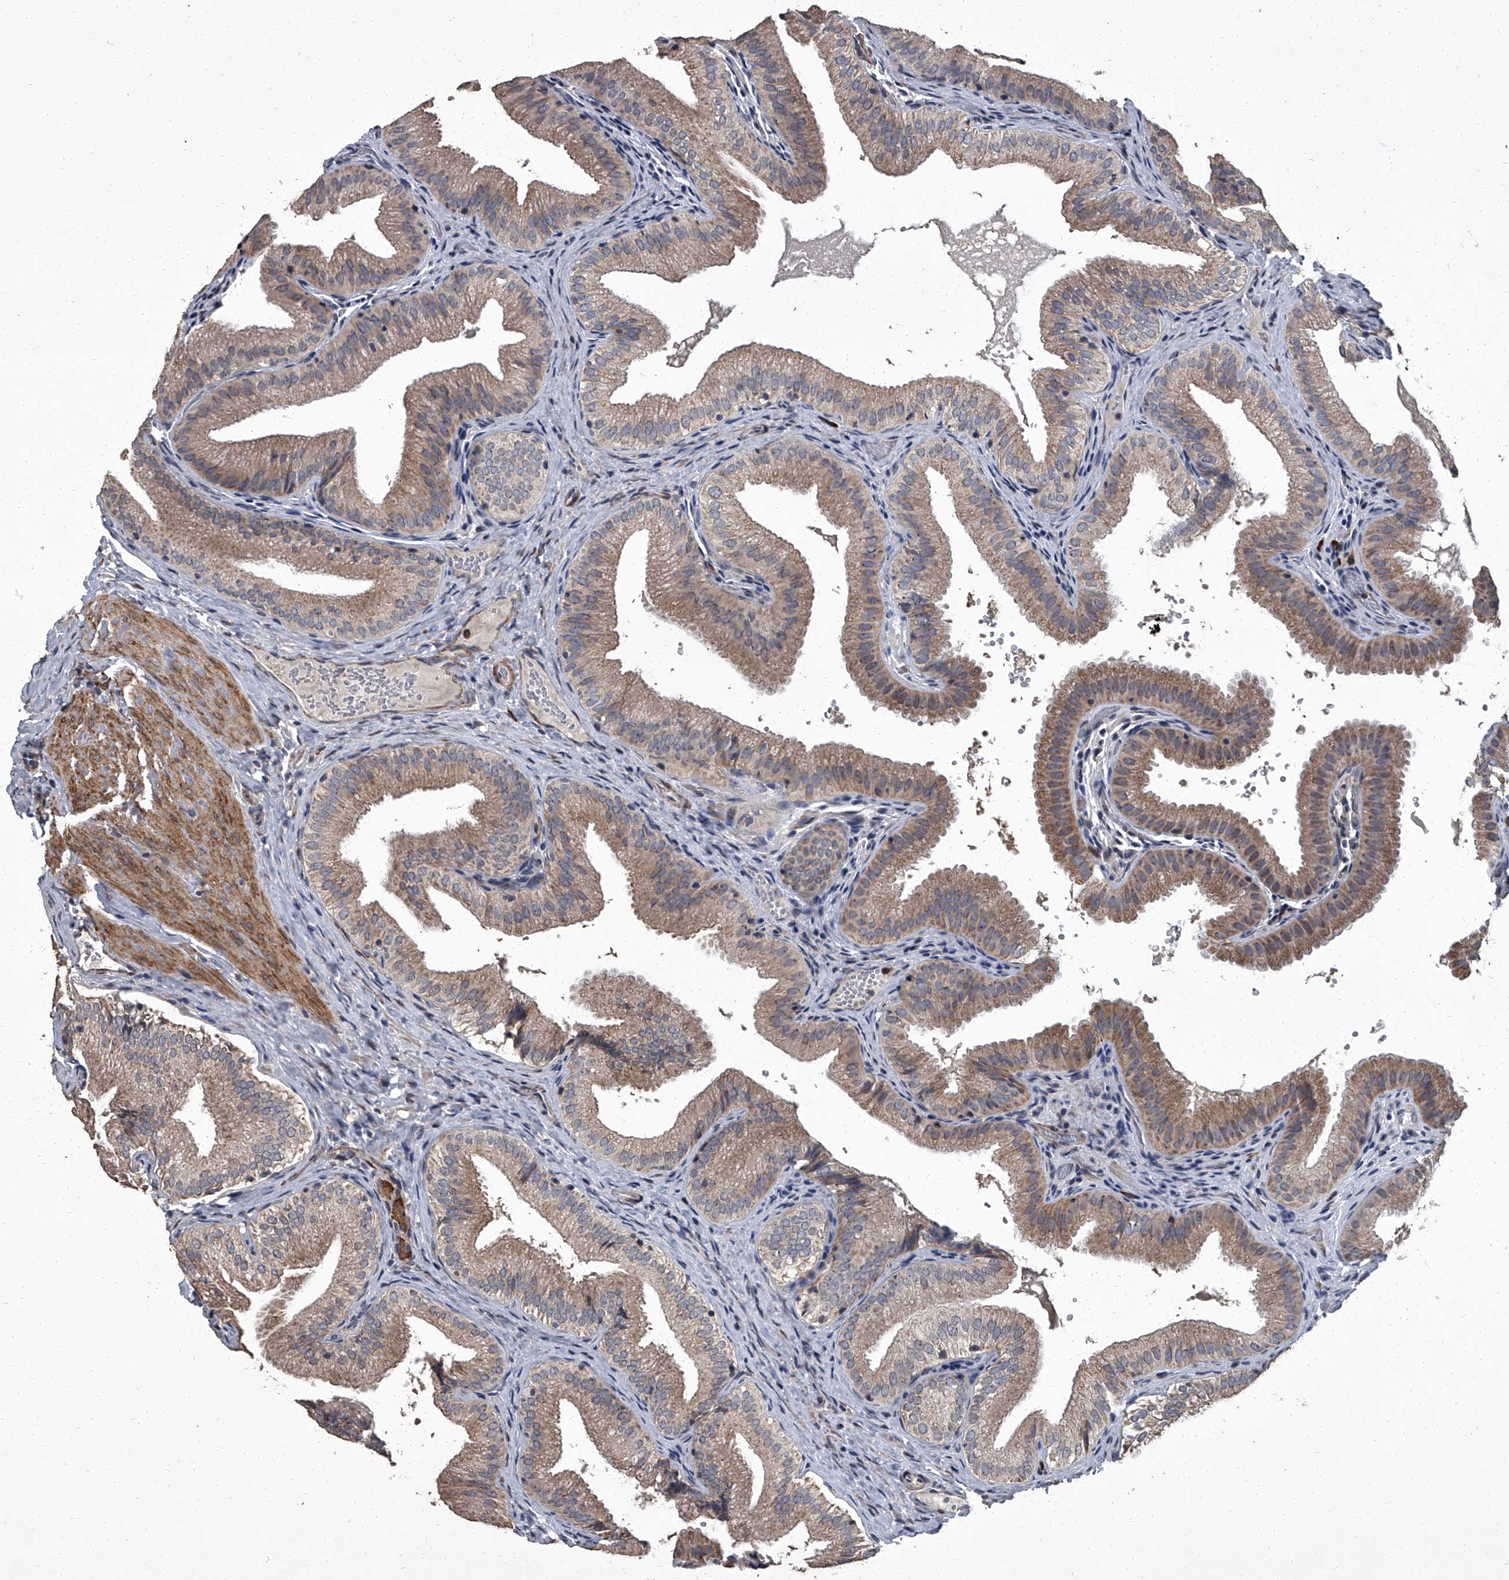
{"staining": {"intensity": "moderate", "quantity": ">75%", "location": "cytoplasmic/membranous"}, "tissue": "gallbladder", "cell_type": "Glandular cells", "image_type": "normal", "snomed": [{"axis": "morphology", "description": "Normal tissue, NOS"}, {"axis": "topography", "description": "Gallbladder"}], "caption": "IHC of benign gallbladder displays medium levels of moderate cytoplasmic/membranous positivity in about >75% of glandular cells.", "gene": "SIRT4", "patient": {"sex": "female", "age": 30}}